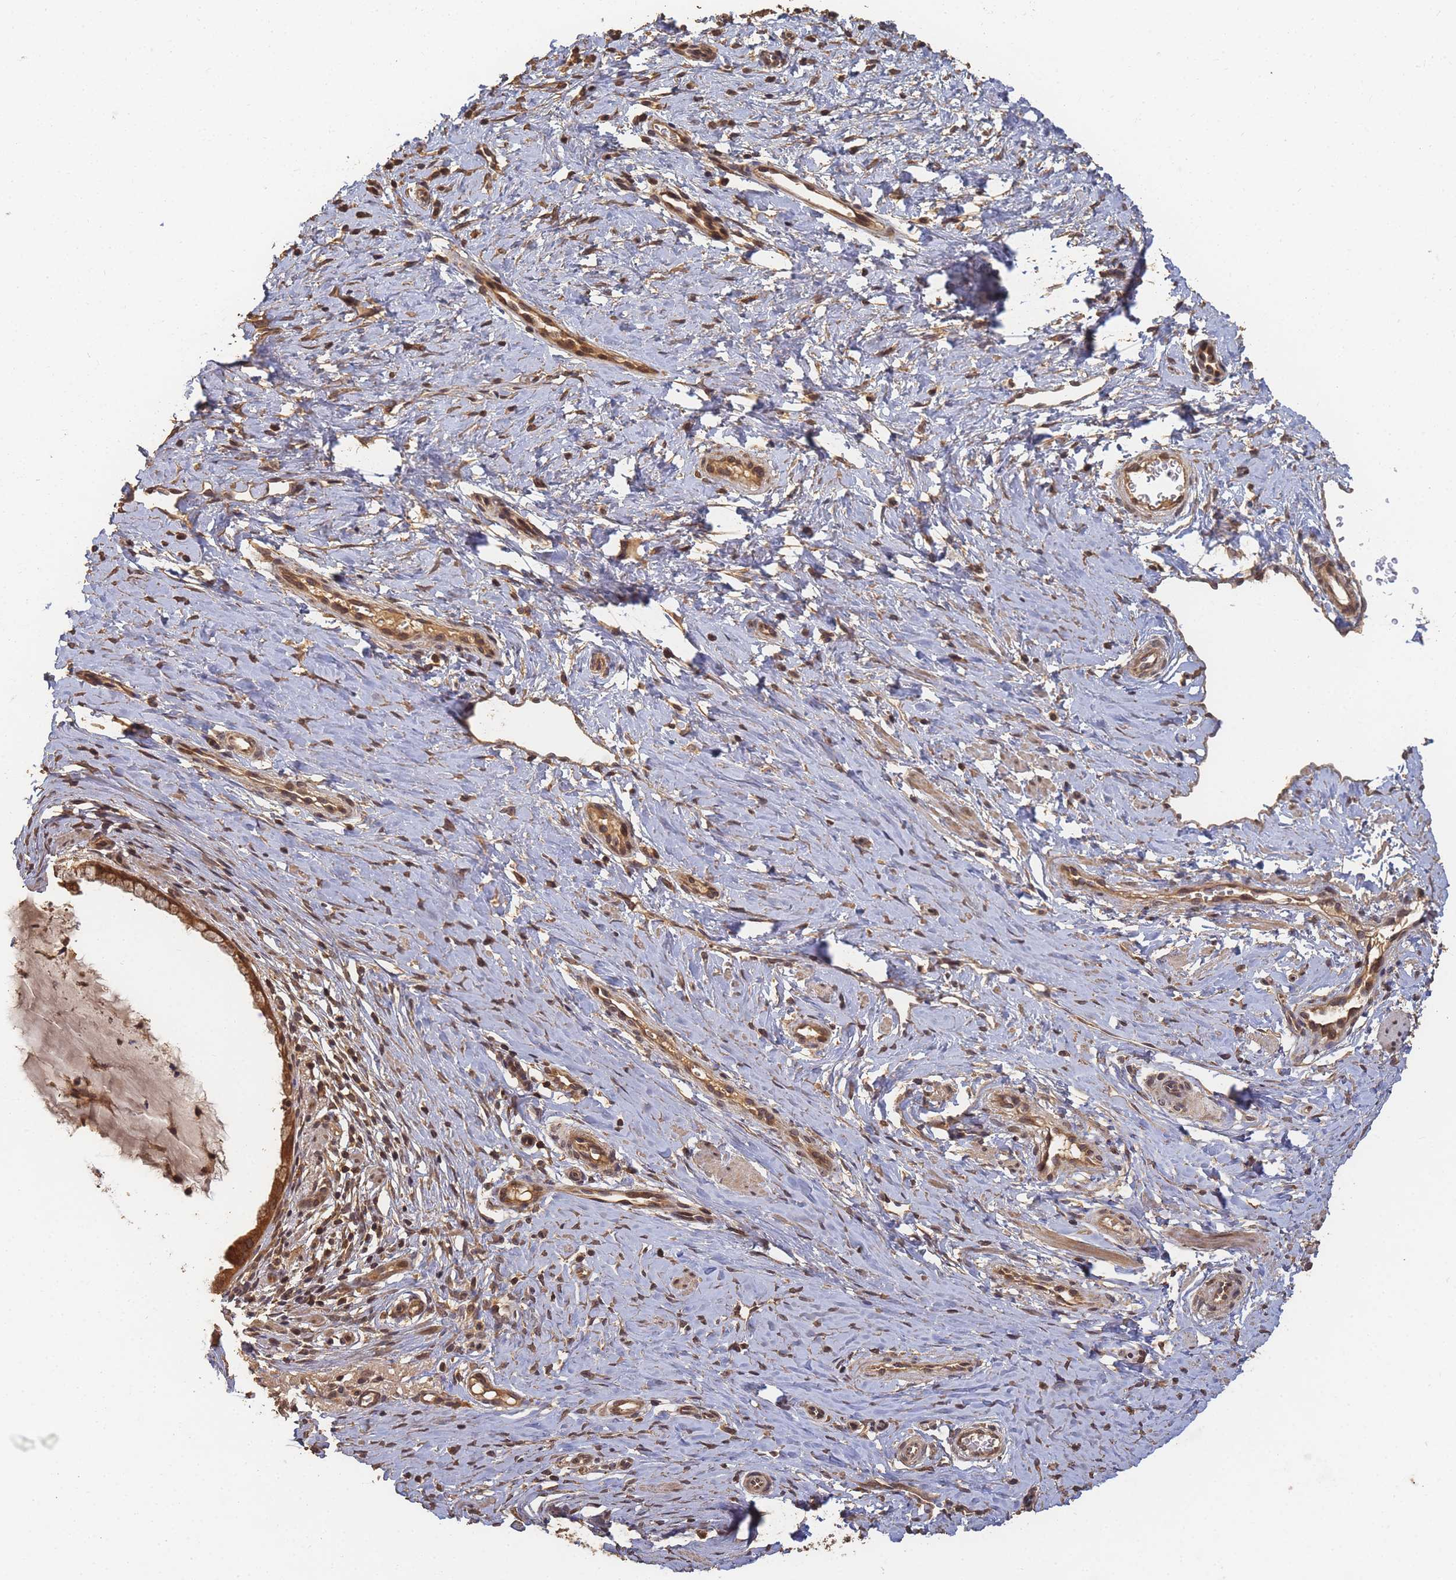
{"staining": {"intensity": "strong", "quantity": ">75%", "location": "cytoplasmic/membranous,nuclear"}, "tissue": "cervix", "cell_type": "Glandular cells", "image_type": "normal", "snomed": [{"axis": "morphology", "description": "Normal tissue, NOS"}, {"axis": "topography", "description": "Cervix"}], "caption": "Approximately >75% of glandular cells in benign human cervix reveal strong cytoplasmic/membranous,nuclear protein staining as visualized by brown immunohistochemical staining.", "gene": "ALKBH1", "patient": {"sex": "female", "age": 36}}